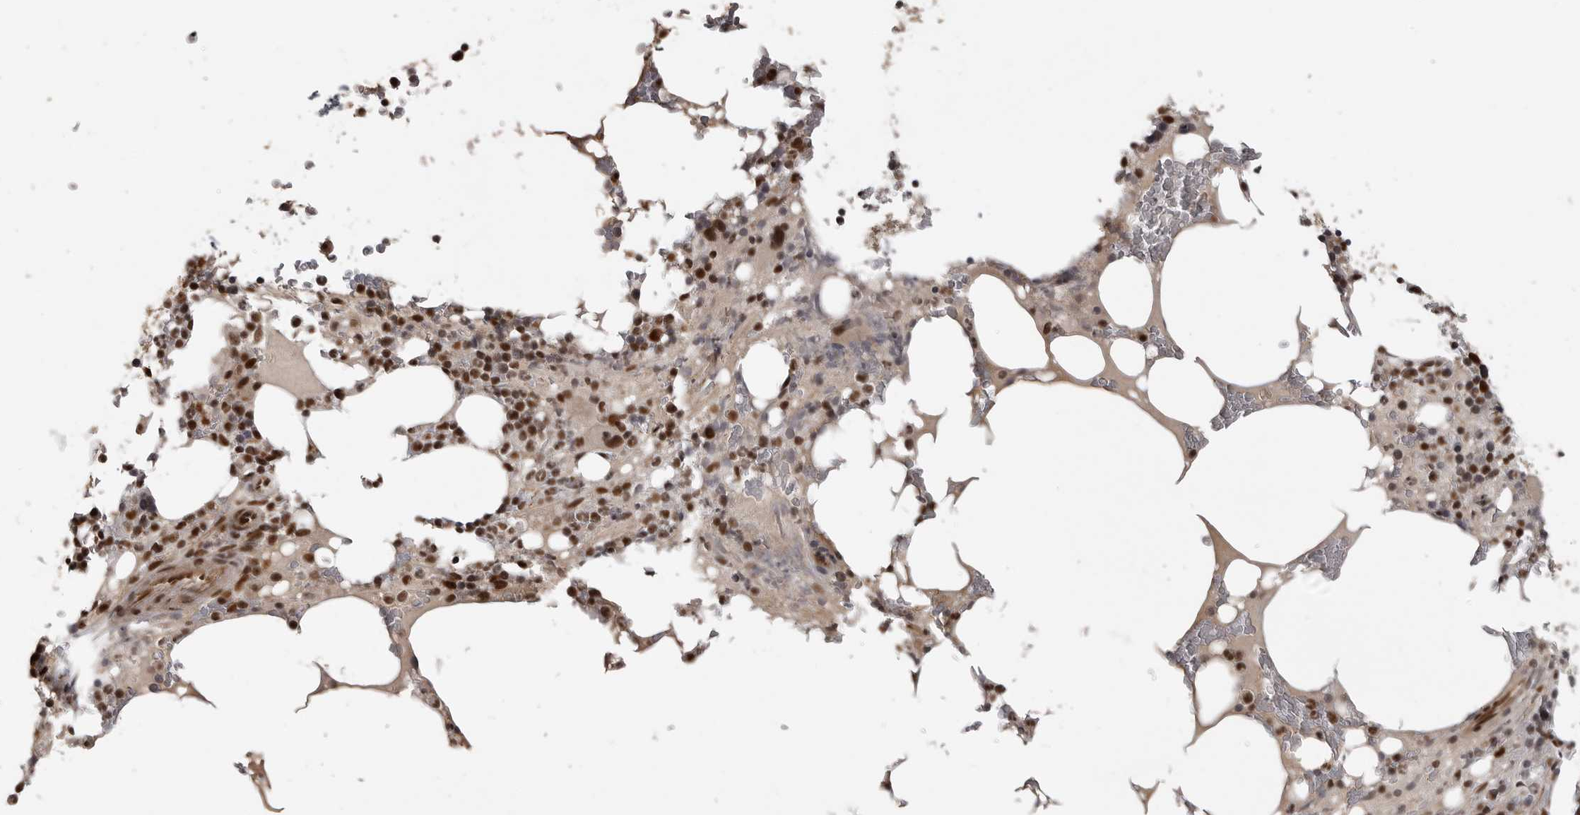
{"staining": {"intensity": "strong", "quantity": "25%-75%", "location": "nuclear"}, "tissue": "bone marrow", "cell_type": "Hematopoietic cells", "image_type": "normal", "snomed": [{"axis": "morphology", "description": "Normal tissue, NOS"}, {"axis": "topography", "description": "Bone marrow"}], "caption": "Protein staining of unremarkable bone marrow displays strong nuclear staining in about 25%-75% of hematopoietic cells. (Brightfield microscopy of DAB IHC at high magnification).", "gene": "CBLL1", "patient": {"sex": "male", "age": 58}}